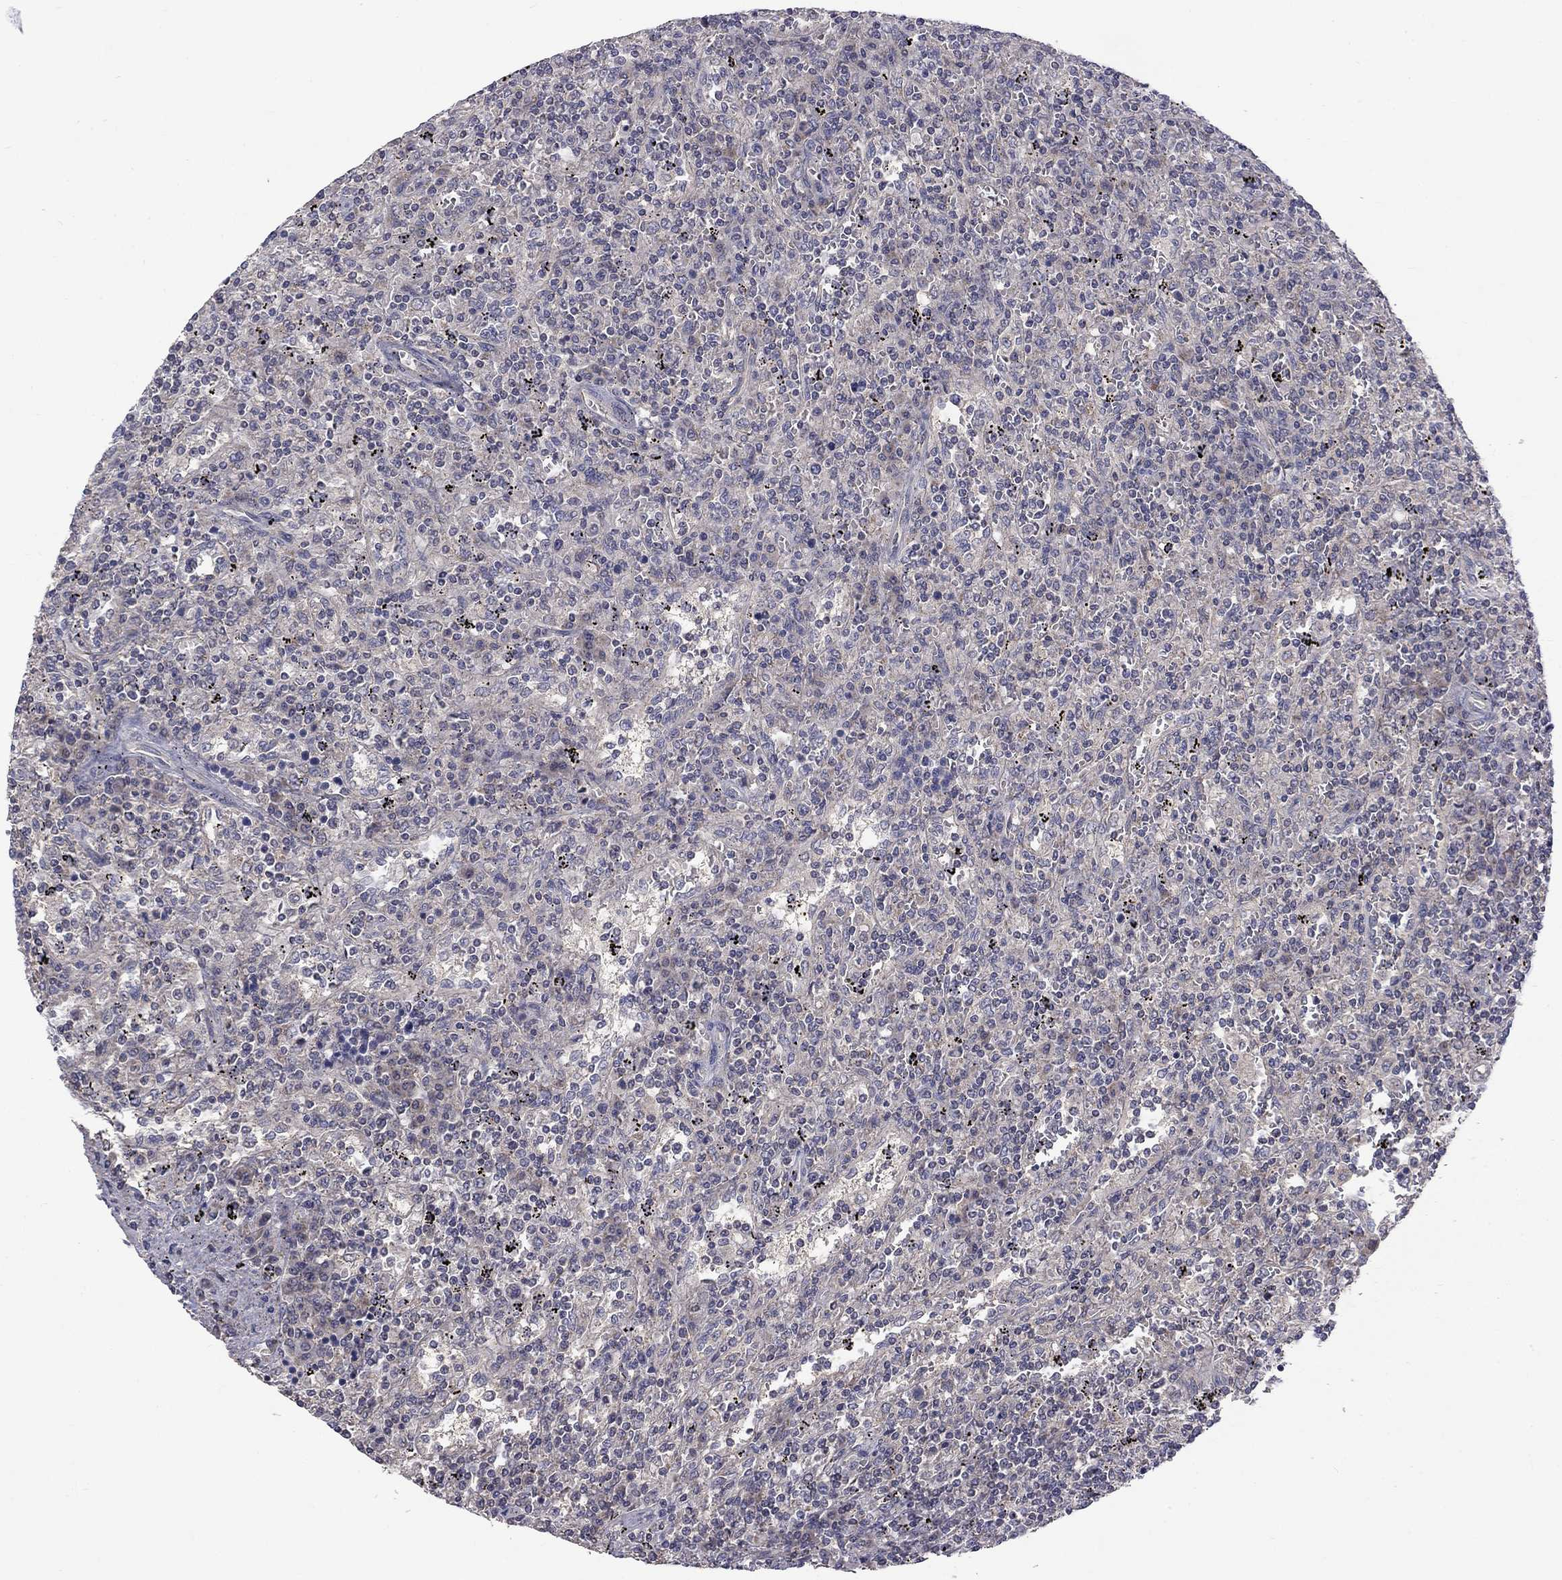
{"staining": {"intensity": "negative", "quantity": "none", "location": "none"}, "tissue": "lymphoma", "cell_type": "Tumor cells", "image_type": "cancer", "snomed": [{"axis": "morphology", "description": "Malignant lymphoma, non-Hodgkin's type, Low grade"}, {"axis": "topography", "description": "Spleen"}], "caption": "Immunohistochemistry (IHC) photomicrograph of neoplastic tissue: lymphoma stained with DAB (3,3'-diaminobenzidine) exhibits no significant protein staining in tumor cells.", "gene": "SLC39A14", "patient": {"sex": "male", "age": 62}}